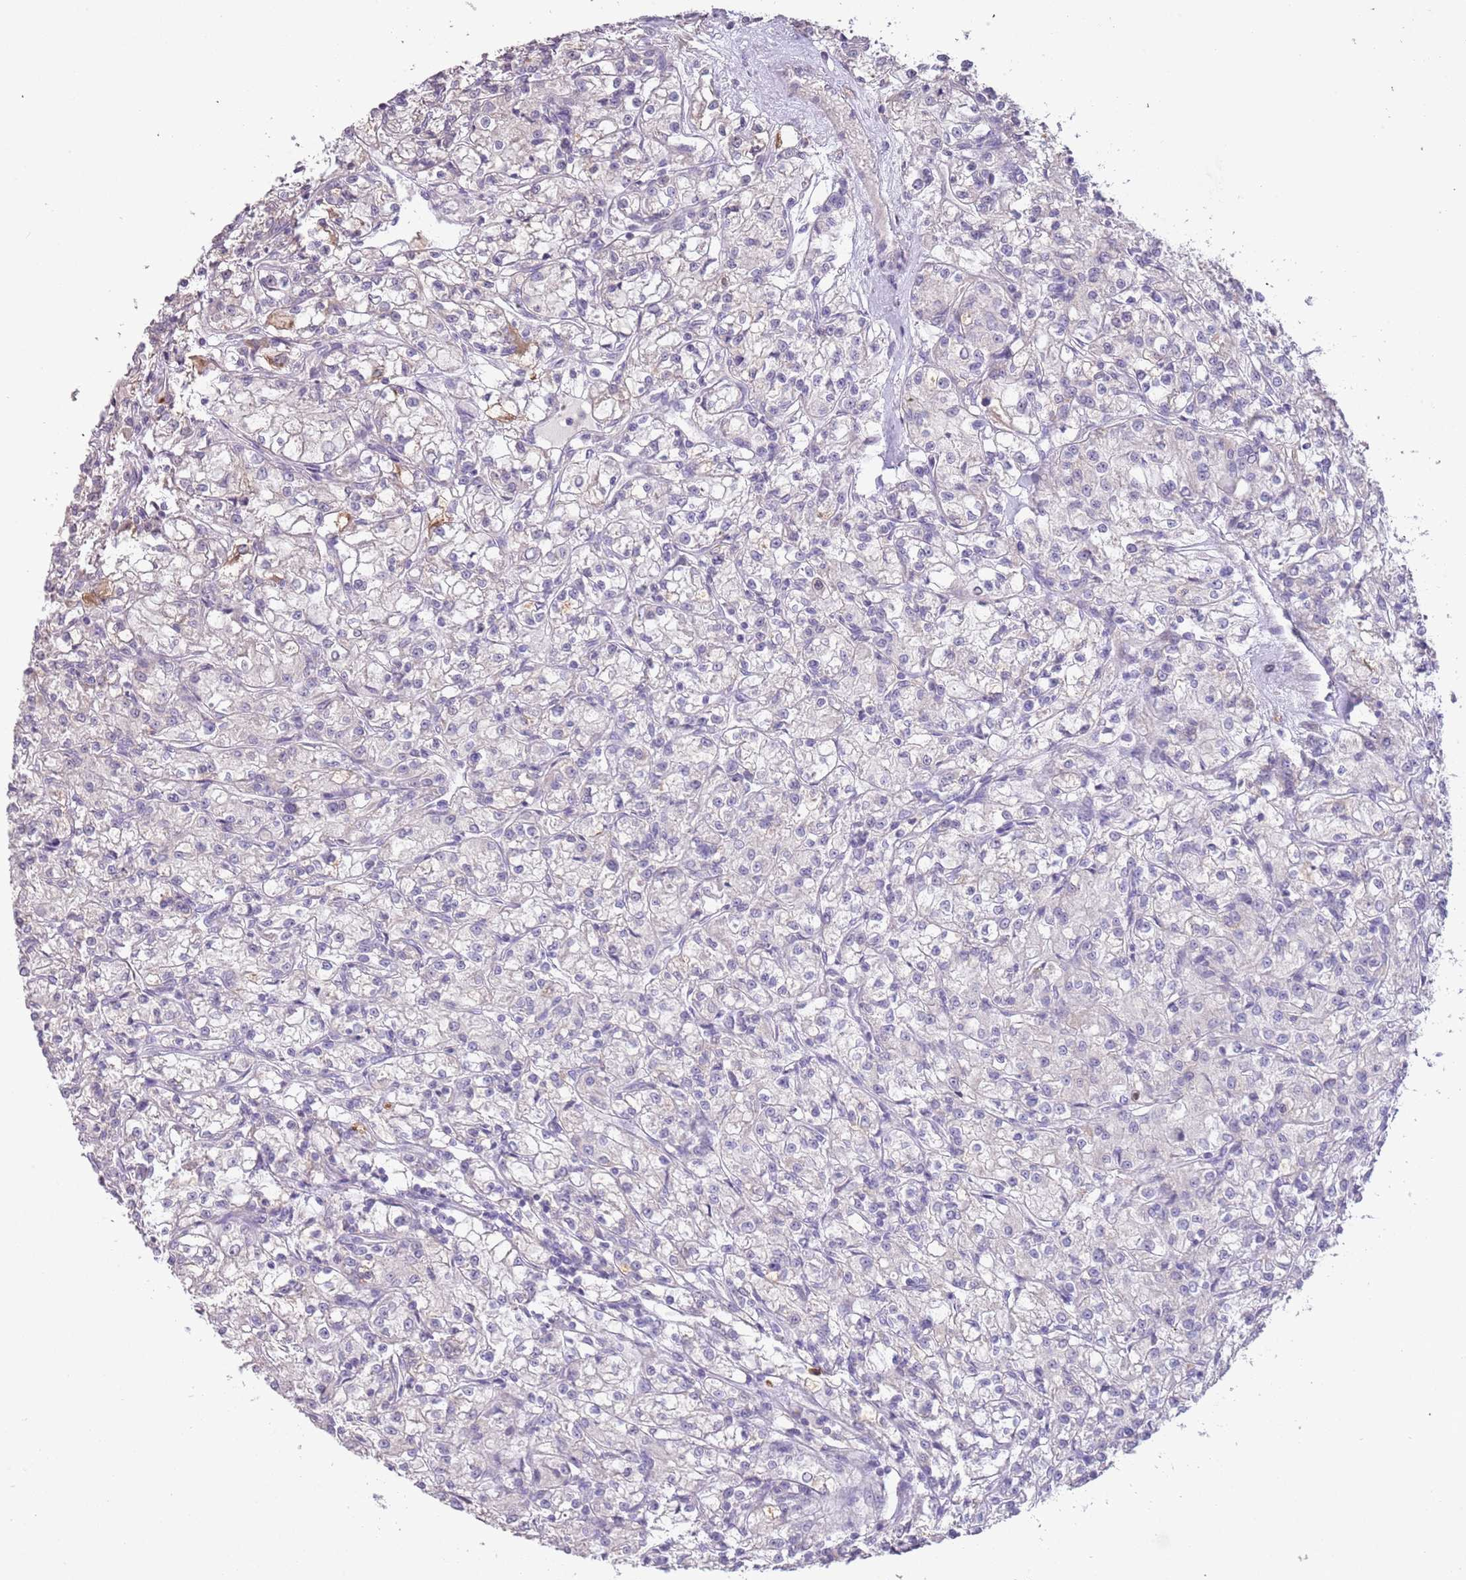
{"staining": {"intensity": "negative", "quantity": "none", "location": "none"}, "tissue": "renal cancer", "cell_type": "Tumor cells", "image_type": "cancer", "snomed": [{"axis": "morphology", "description": "Adenocarcinoma, NOS"}, {"axis": "topography", "description": "Kidney"}], "caption": "IHC of renal cancer exhibits no staining in tumor cells.", "gene": "P2RY13", "patient": {"sex": "female", "age": 59}}